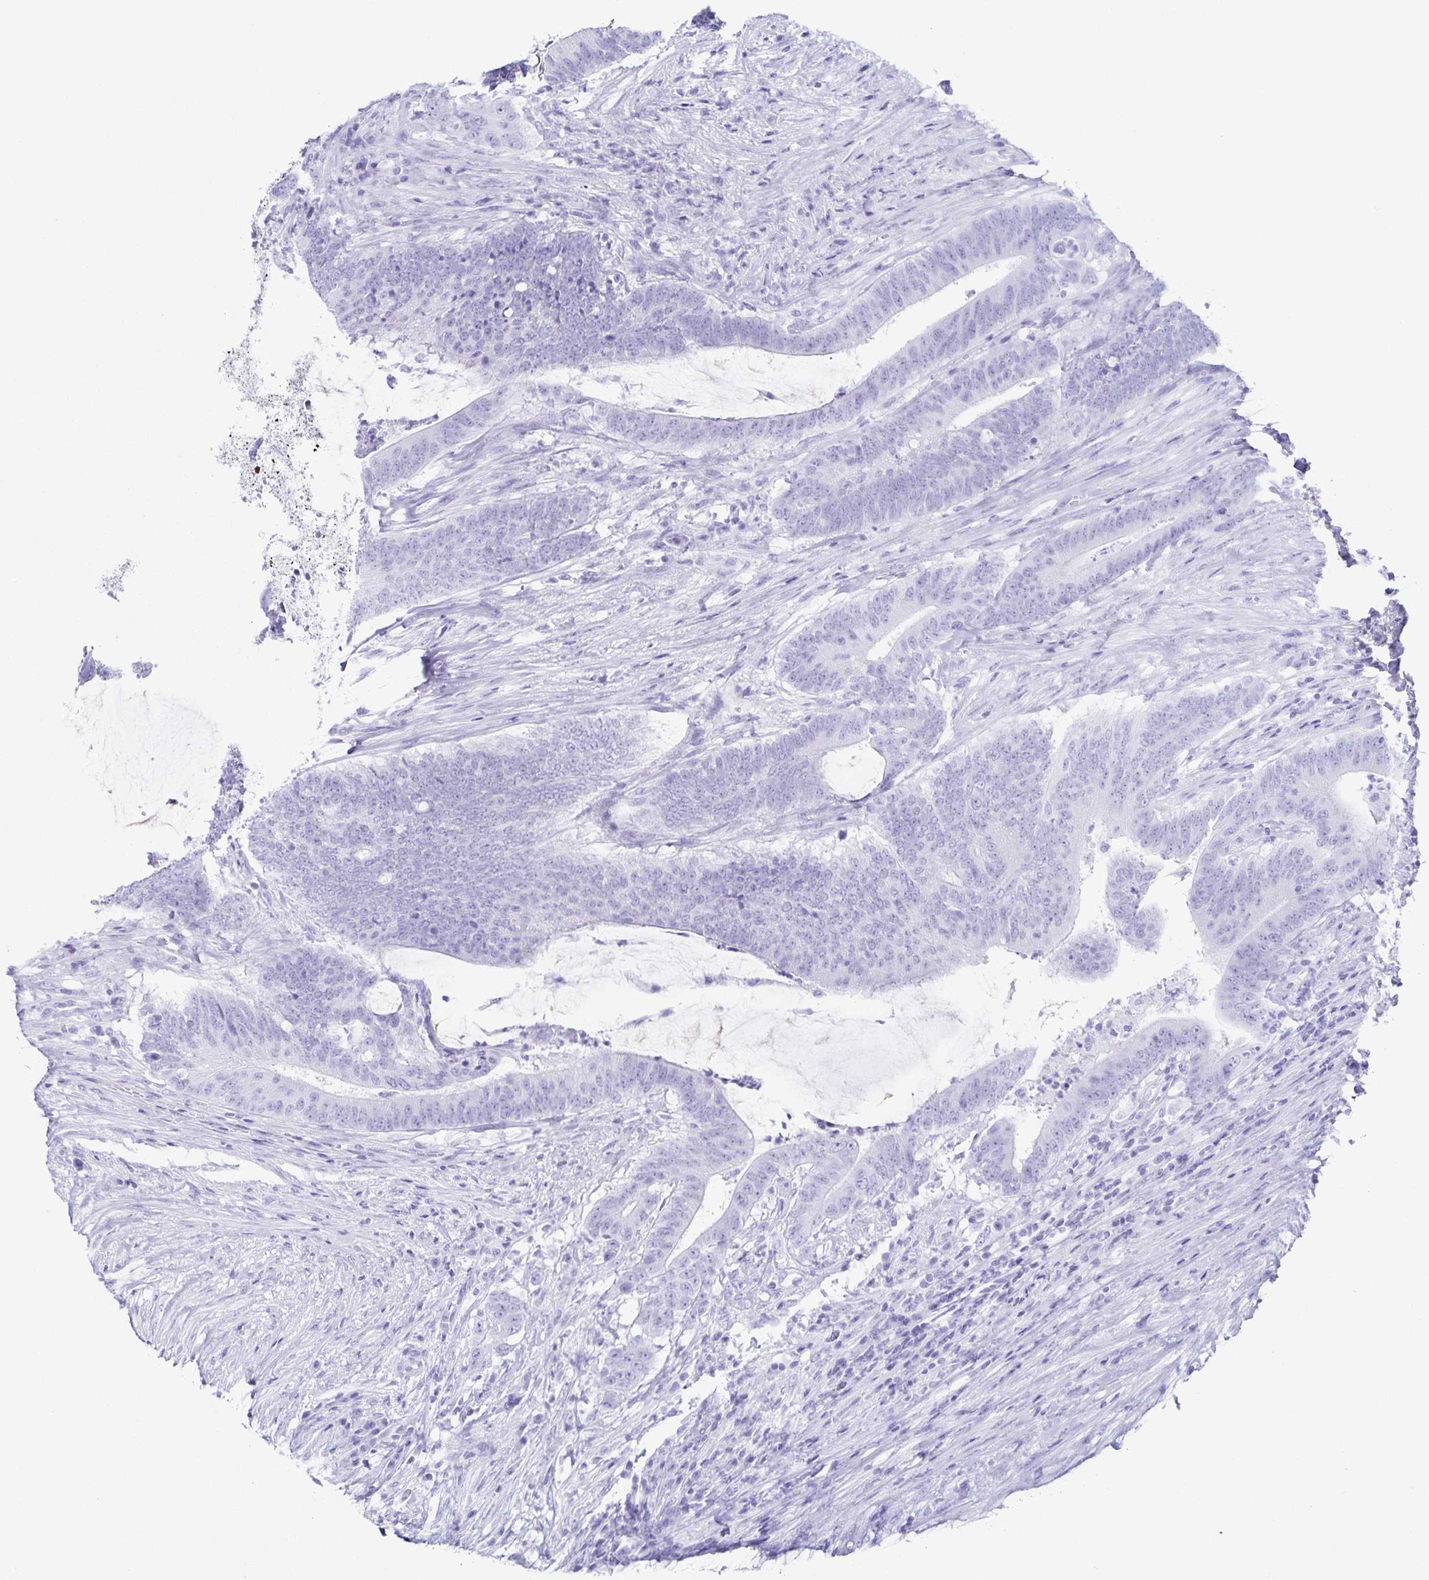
{"staining": {"intensity": "negative", "quantity": "none", "location": "none"}, "tissue": "colorectal cancer", "cell_type": "Tumor cells", "image_type": "cancer", "snomed": [{"axis": "morphology", "description": "Adenocarcinoma, NOS"}, {"axis": "topography", "description": "Colon"}], "caption": "An image of human adenocarcinoma (colorectal) is negative for staining in tumor cells.", "gene": "C12orf56", "patient": {"sex": "female", "age": 43}}